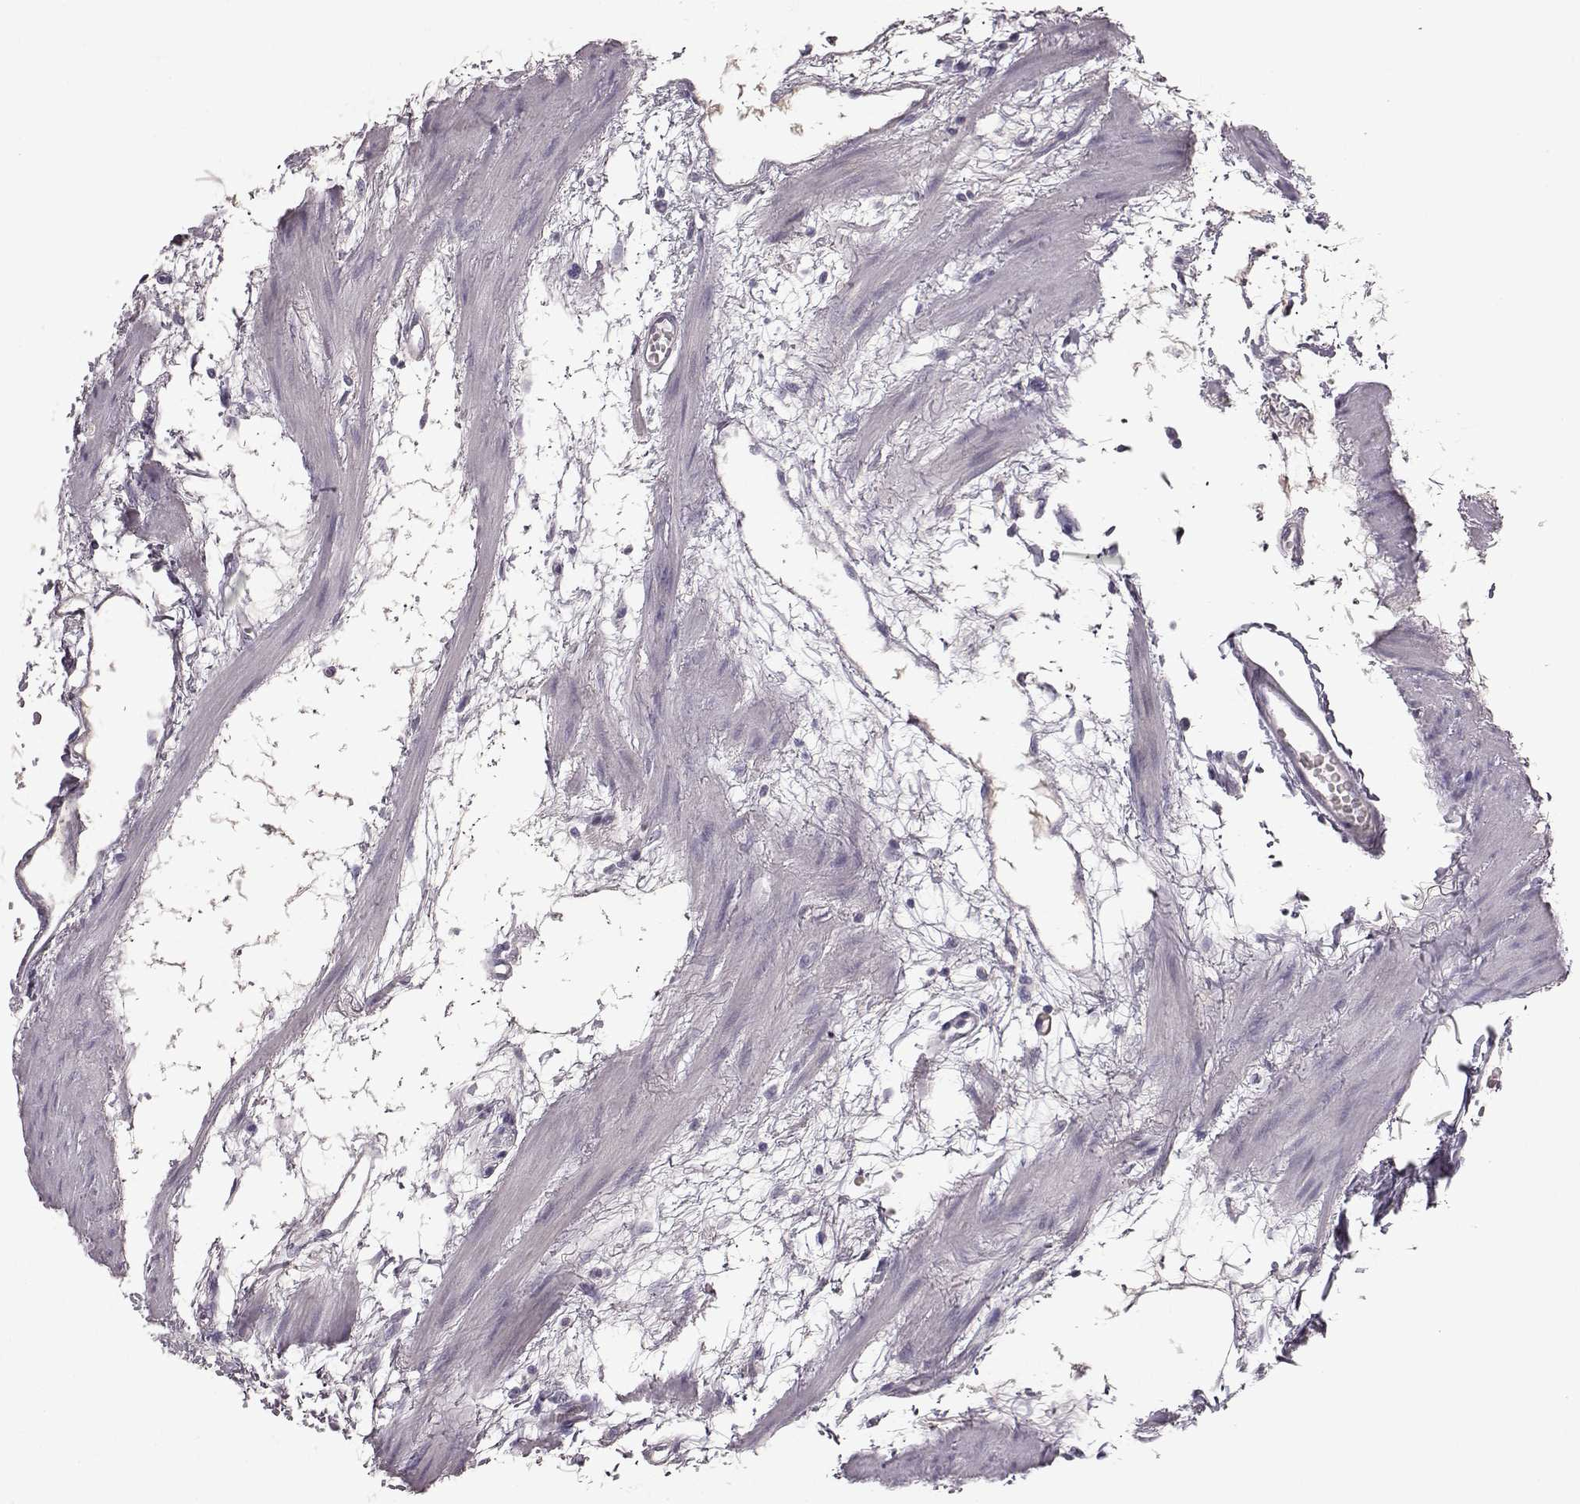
{"staining": {"intensity": "negative", "quantity": "none", "location": "none"}, "tissue": "stomach", "cell_type": "Glandular cells", "image_type": "normal", "snomed": [{"axis": "morphology", "description": "Normal tissue, NOS"}, {"axis": "topography", "description": "Stomach"}], "caption": "Glandular cells show no significant protein positivity in normal stomach. The staining was performed using DAB (3,3'-diaminobenzidine) to visualize the protein expression in brown, while the nuclei were stained in blue with hematoxylin (Magnification: 20x).", "gene": "SPAG17", "patient": {"sex": "male", "age": 55}}